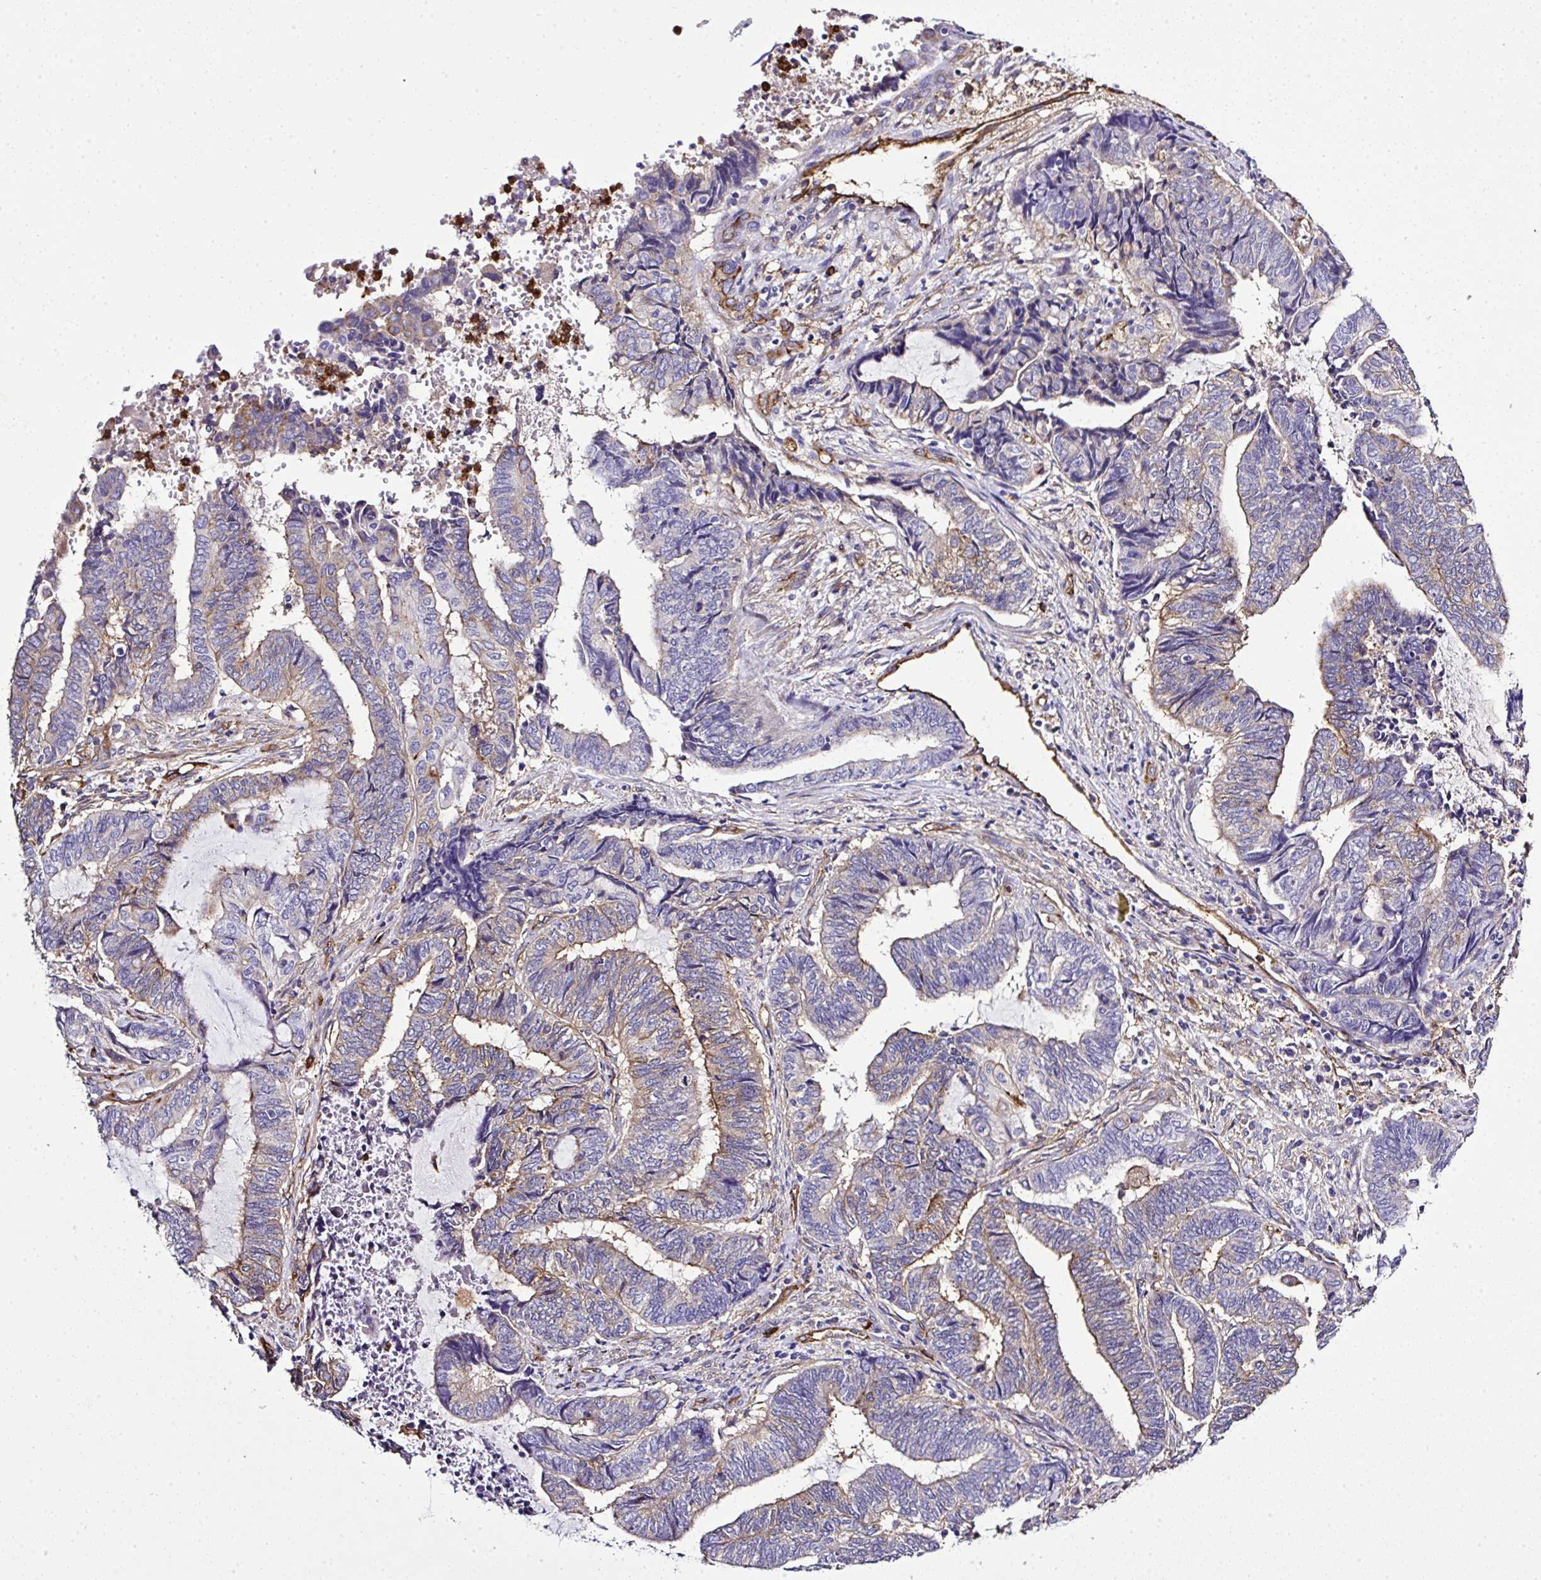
{"staining": {"intensity": "moderate", "quantity": "<25%", "location": "cytoplasmic/membranous"}, "tissue": "endometrial cancer", "cell_type": "Tumor cells", "image_type": "cancer", "snomed": [{"axis": "morphology", "description": "Adenocarcinoma, NOS"}, {"axis": "topography", "description": "Uterus"}, {"axis": "topography", "description": "Endometrium"}], "caption": "Tumor cells exhibit low levels of moderate cytoplasmic/membranous staining in about <25% of cells in human endometrial cancer (adenocarcinoma). Nuclei are stained in blue.", "gene": "MAGEB5", "patient": {"sex": "female", "age": 70}}